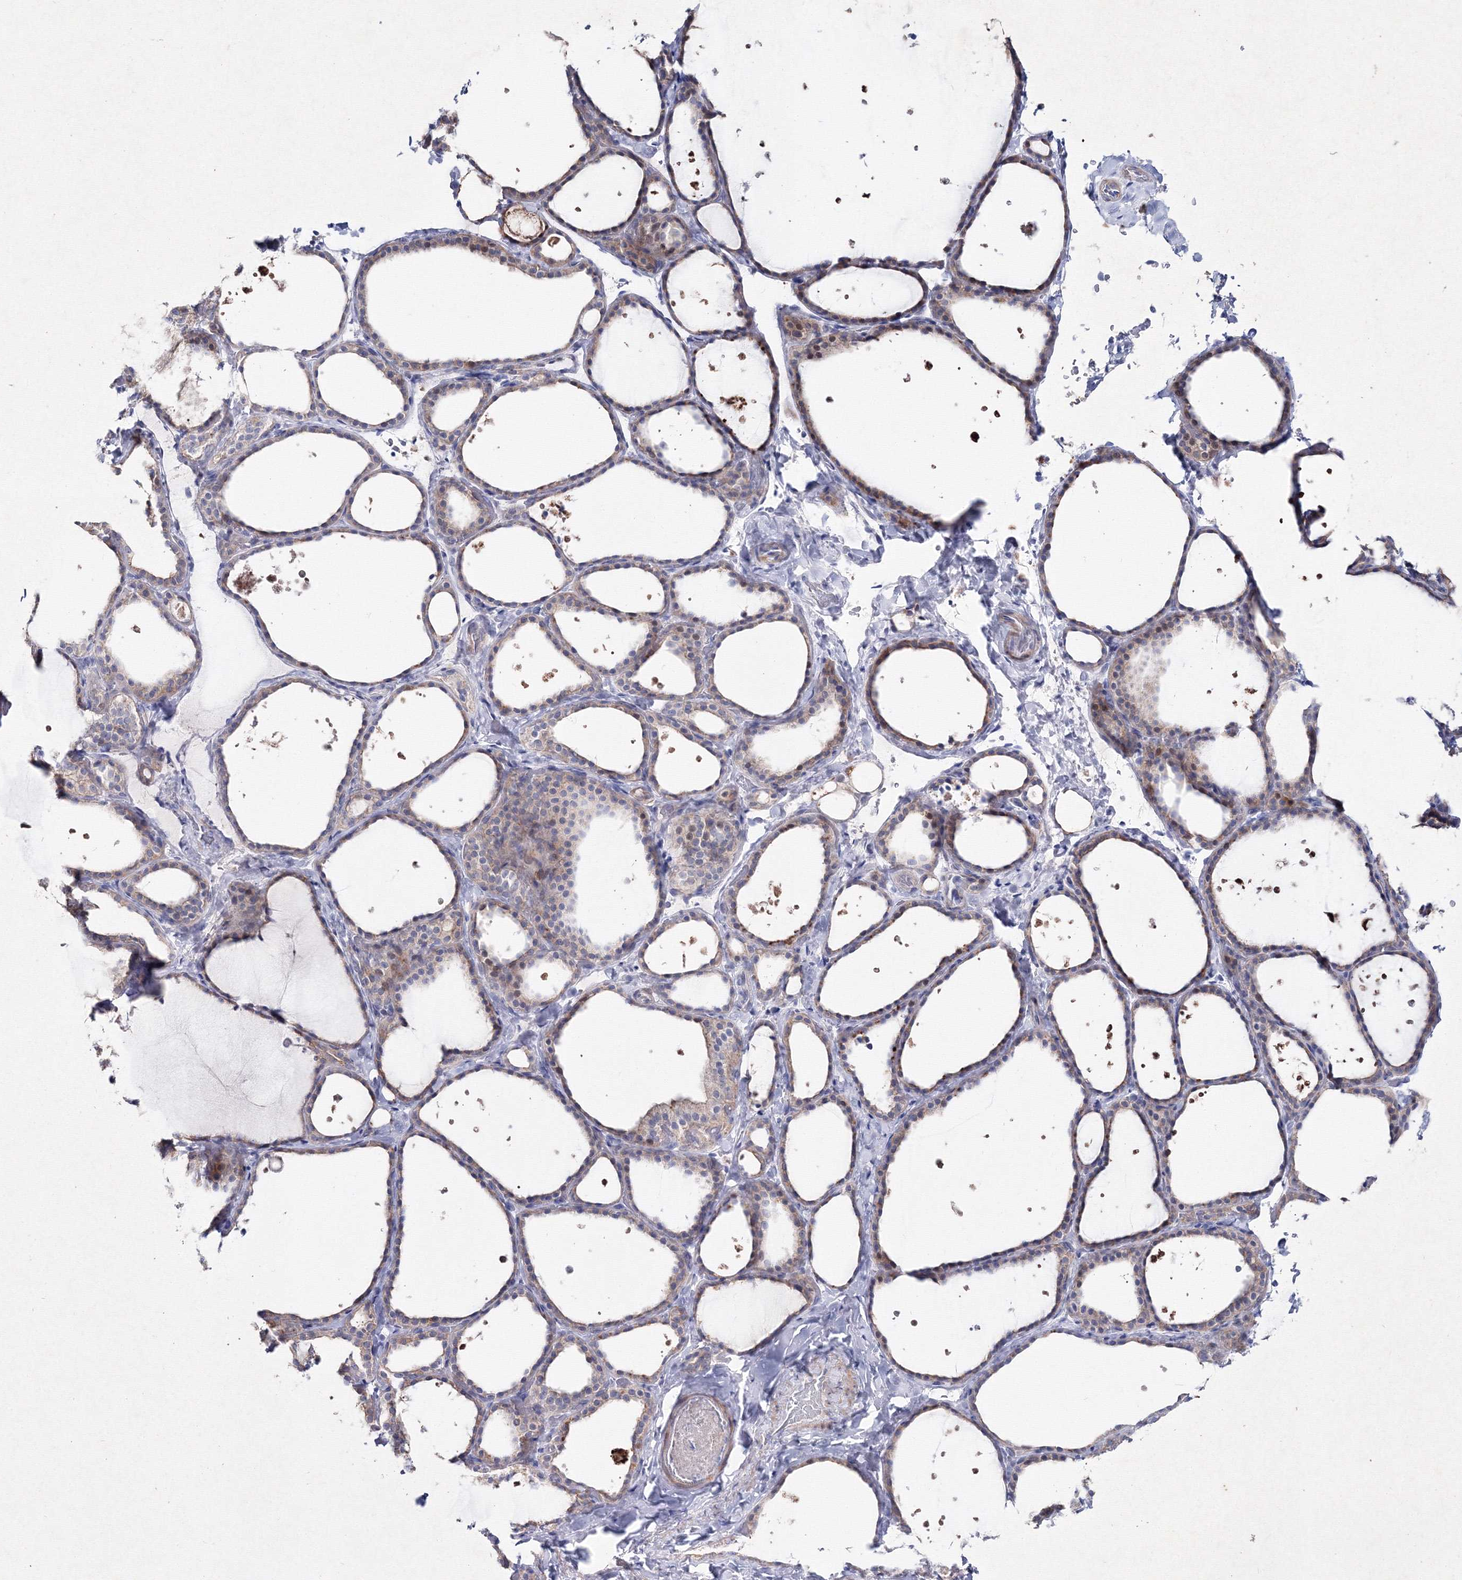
{"staining": {"intensity": "moderate", "quantity": "25%-75%", "location": "cytoplasmic/membranous"}, "tissue": "thyroid gland", "cell_type": "Glandular cells", "image_type": "normal", "snomed": [{"axis": "morphology", "description": "Normal tissue, NOS"}, {"axis": "topography", "description": "Thyroid gland"}], "caption": "Immunohistochemical staining of benign human thyroid gland reveals 25%-75% levels of moderate cytoplasmic/membranous protein staining in about 25%-75% of glandular cells.", "gene": "SMIM29", "patient": {"sex": "female", "age": 44}}